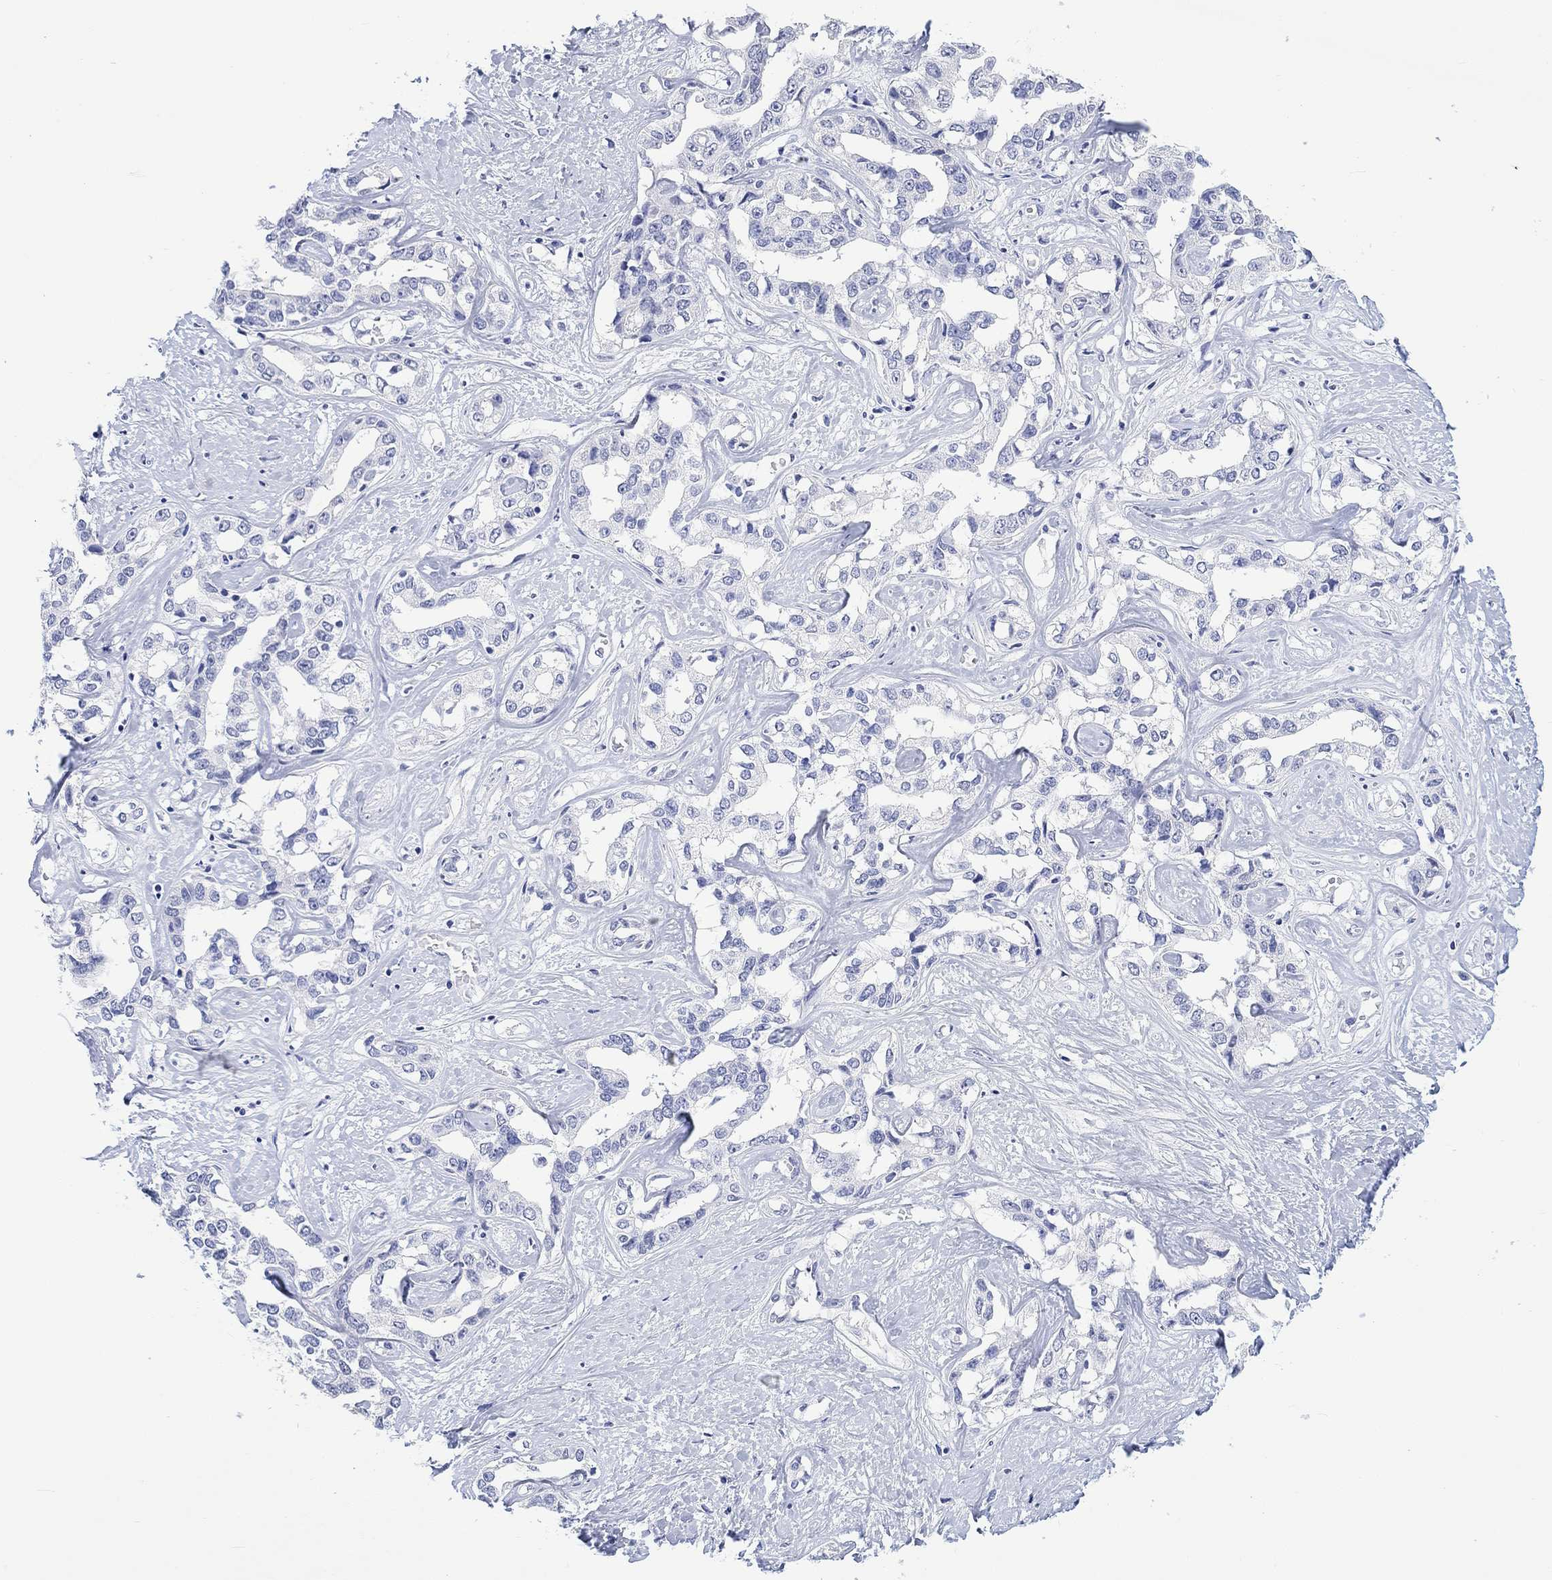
{"staining": {"intensity": "negative", "quantity": "none", "location": "none"}, "tissue": "liver cancer", "cell_type": "Tumor cells", "image_type": "cancer", "snomed": [{"axis": "morphology", "description": "Cholangiocarcinoma"}, {"axis": "topography", "description": "Liver"}], "caption": "The IHC image has no significant staining in tumor cells of cholangiocarcinoma (liver) tissue.", "gene": "MSI1", "patient": {"sex": "male", "age": 59}}